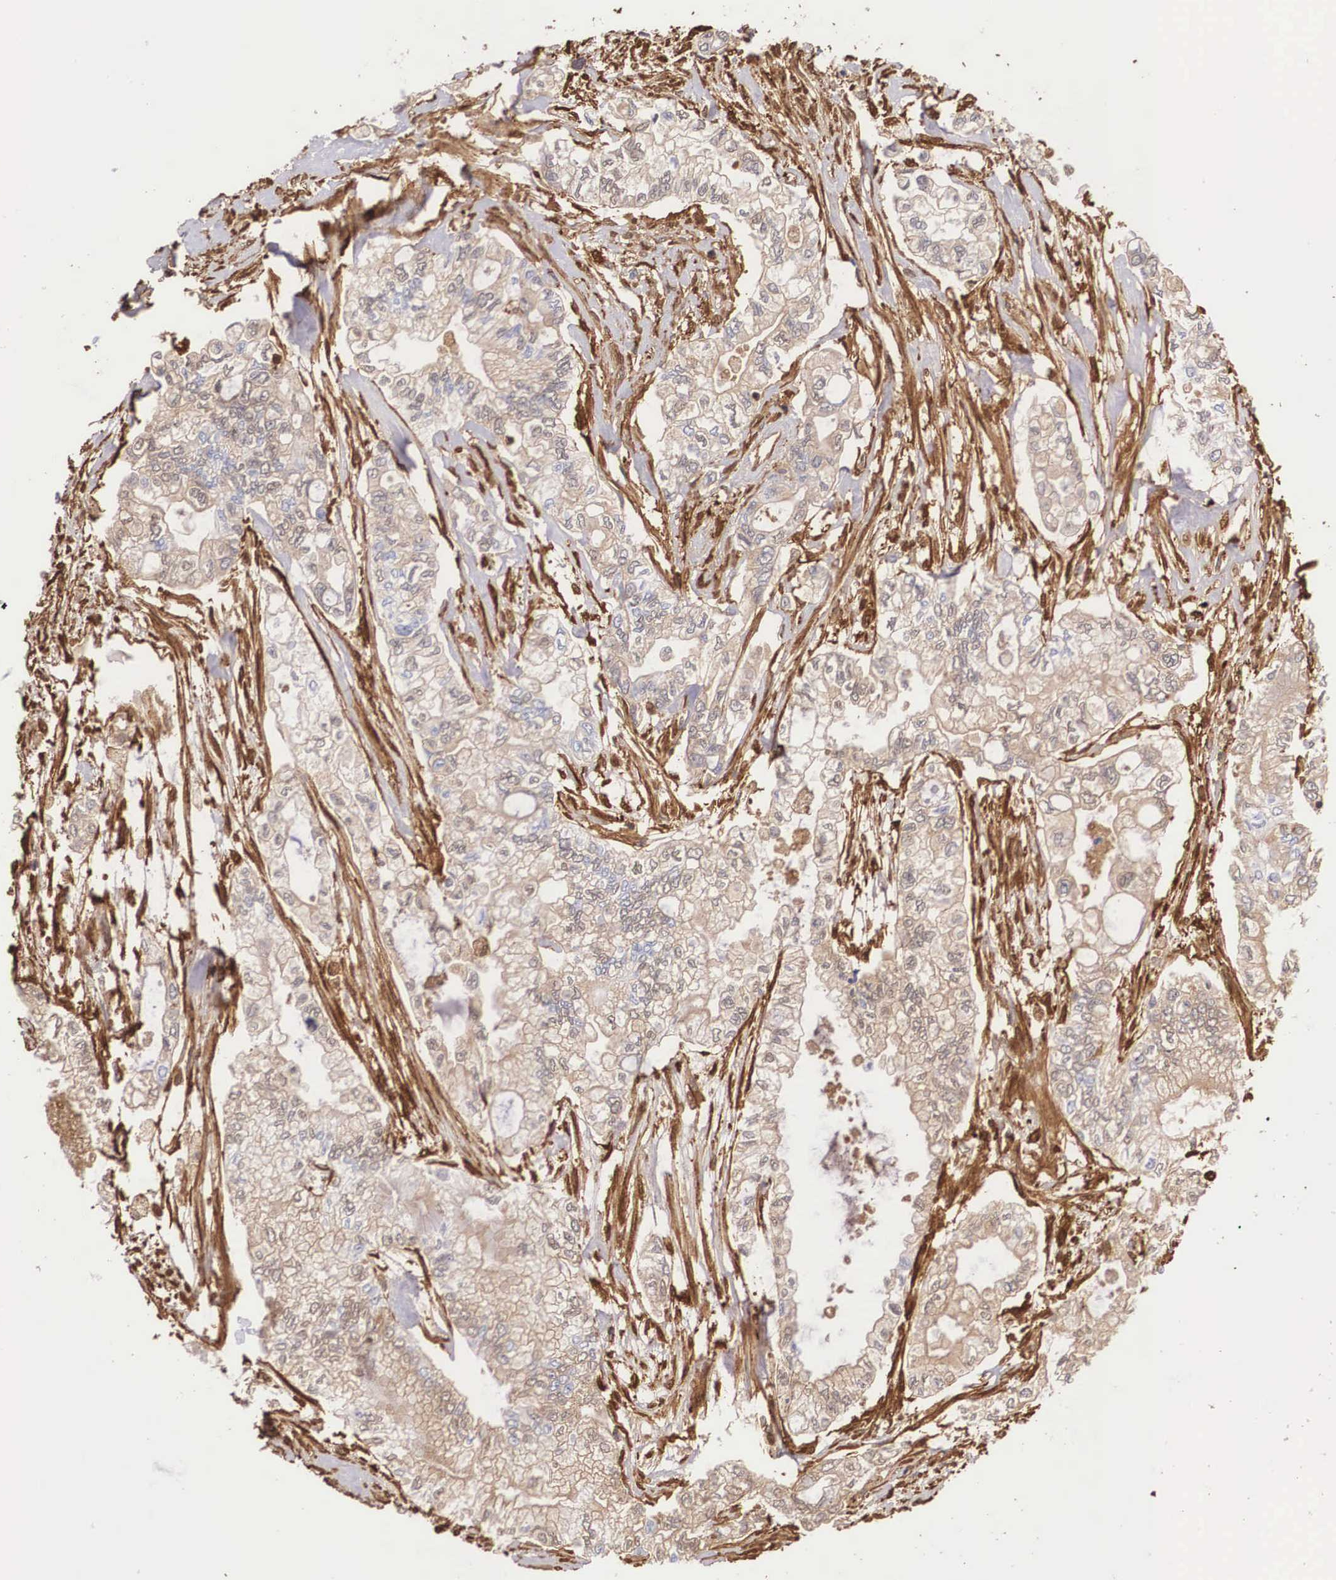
{"staining": {"intensity": "negative", "quantity": "none", "location": "none"}, "tissue": "pancreatic cancer", "cell_type": "Tumor cells", "image_type": "cancer", "snomed": [{"axis": "morphology", "description": "Adenocarcinoma, NOS"}, {"axis": "topography", "description": "Pancreas"}], "caption": "Immunohistochemical staining of adenocarcinoma (pancreatic) reveals no significant staining in tumor cells. (DAB (3,3'-diaminobenzidine) immunohistochemistry (IHC) visualized using brightfield microscopy, high magnification).", "gene": "LGALS1", "patient": {"sex": "male", "age": 79}}